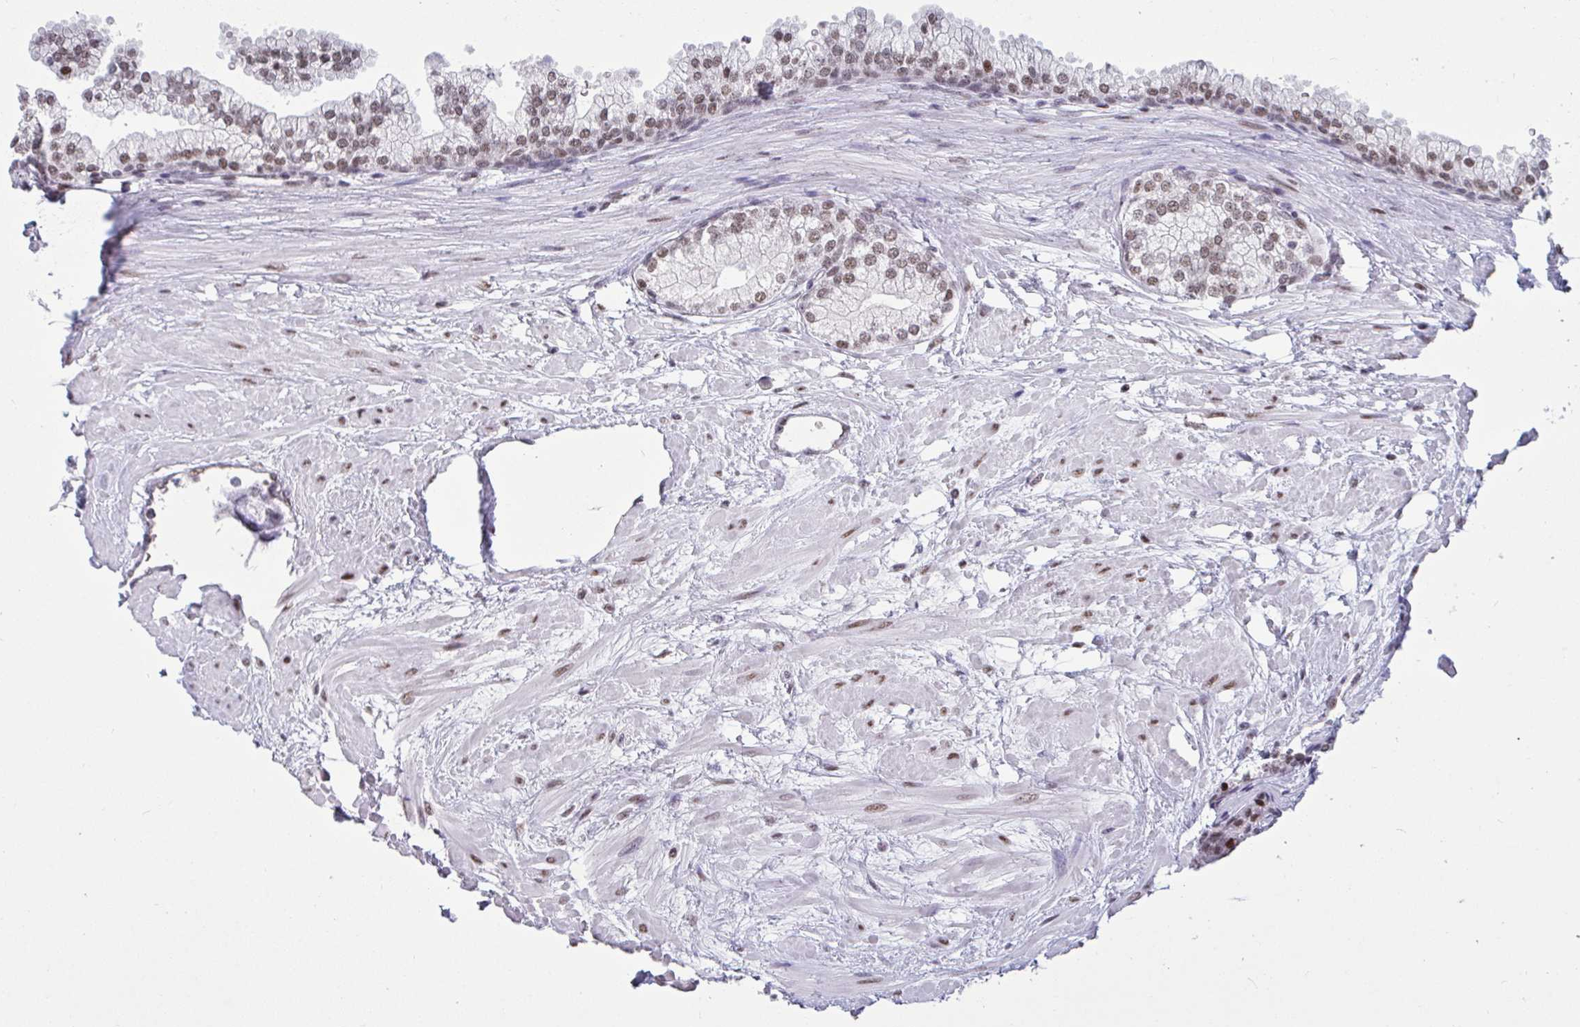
{"staining": {"intensity": "moderate", "quantity": ">75%", "location": "nuclear"}, "tissue": "prostate", "cell_type": "Glandular cells", "image_type": "normal", "snomed": [{"axis": "morphology", "description": "Normal tissue, NOS"}, {"axis": "topography", "description": "Prostate"}, {"axis": "topography", "description": "Peripheral nerve tissue"}], "caption": "DAB (3,3'-diaminobenzidine) immunohistochemical staining of normal prostate demonstrates moderate nuclear protein expression in approximately >75% of glandular cells. Ihc stains the protein in brown and the nuclei are stained blue.", "gene": "CBFA2T2", "patient": {"sex": "male", "age": 61}}